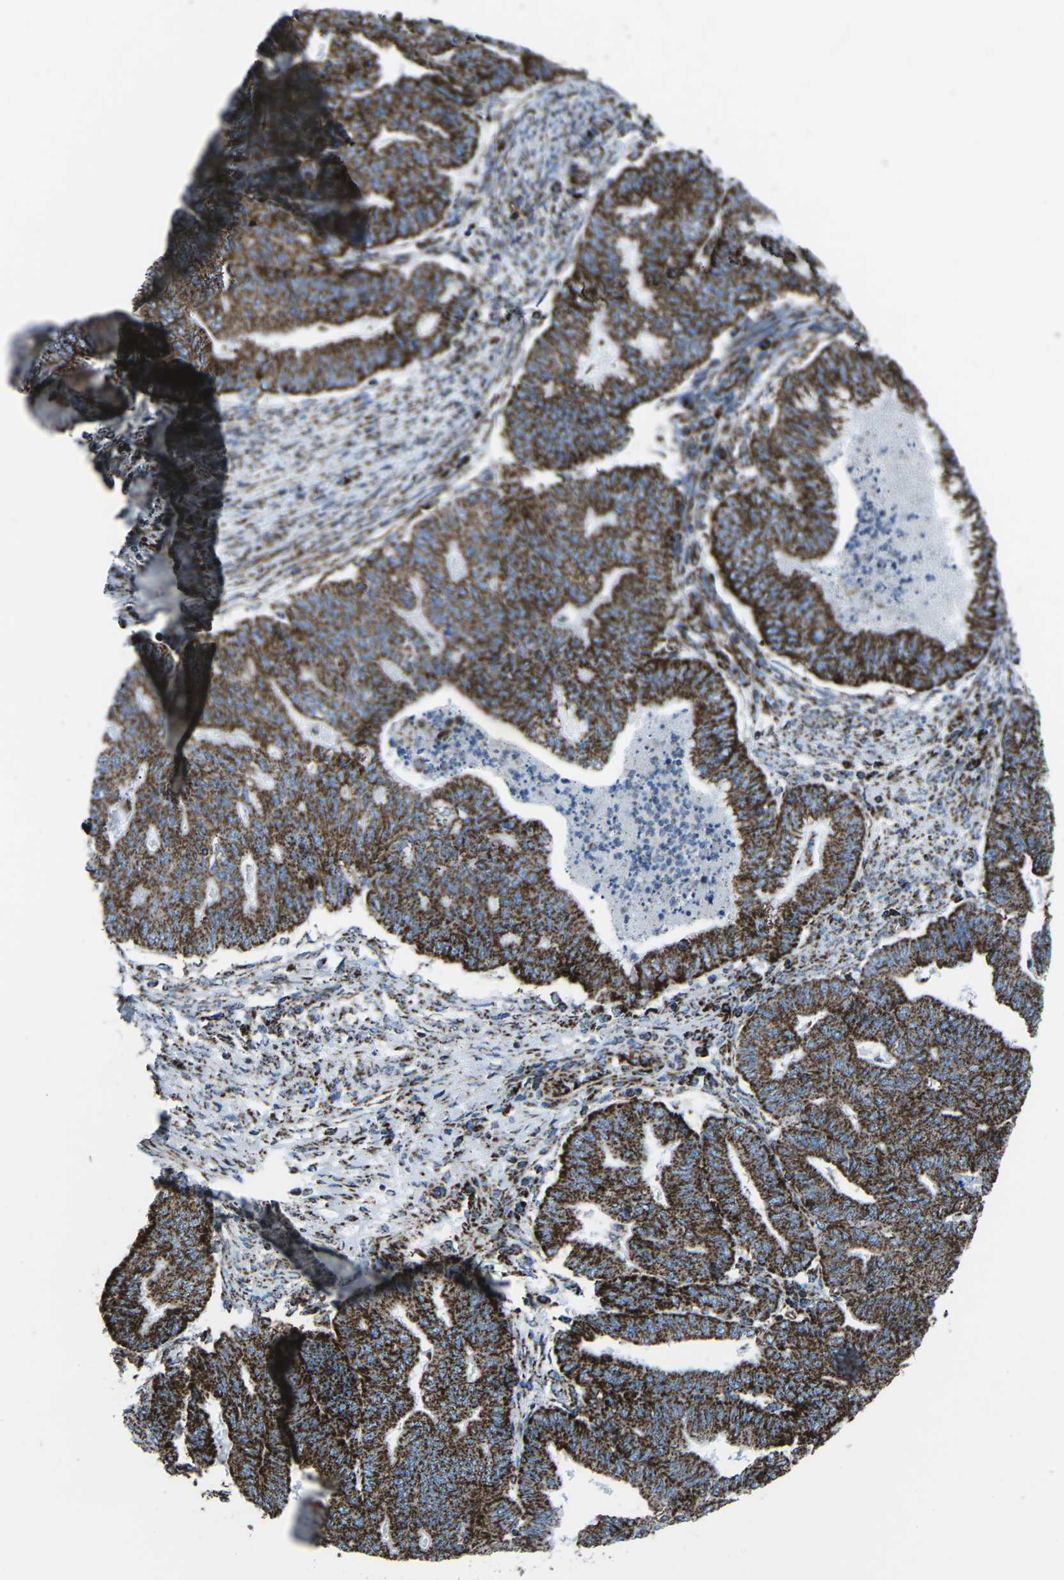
{"staining": {"intensity": "strong", "quantity": ">75%", "location": "cytoplasmic/membranous"}, "tissue": "endometrial cancer", "cell_type": "Tumor cells", "image_type": "cancer", "snomed": [{"axis": "morphology", "description": "Adenocarcinoma, NOS"}, {"axis": "topography", "description": "Endometrium"}], "caption": "This is an image of immunohistochemistry (IHC) staining of adenocarcinoma (endometrial), which shows strong positivity in the cytoplasmic/membranous of tumor cells.", "gene": "MT-CO2", "patient": {"sex": "female", "age": 79}}